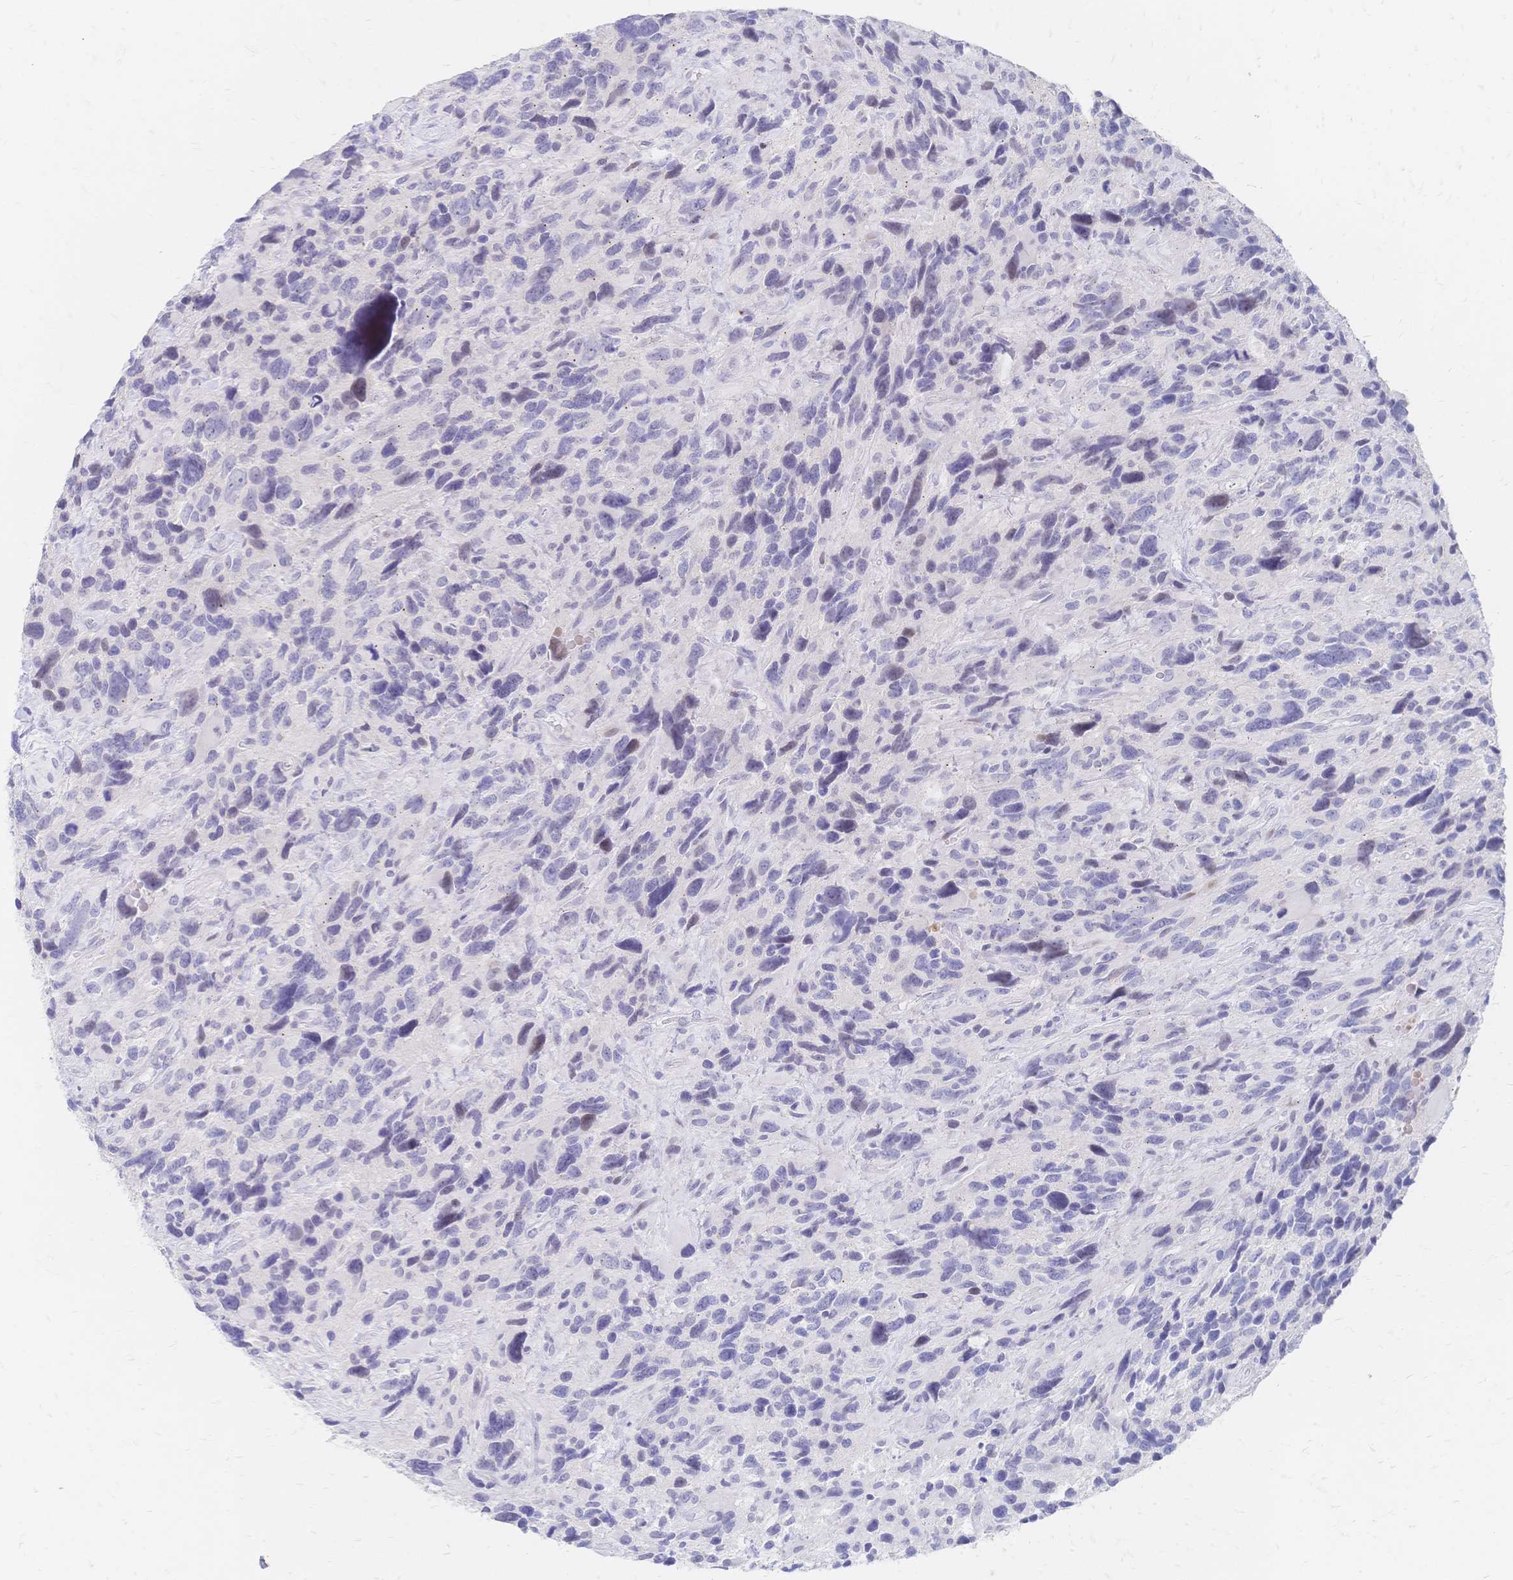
{"staining": {"intensity": "negative", "quantity": "none", "location": "none"}, "tissue": "glioma", "cell_type": "Tumor cells", "image_type": "cancer", "snomed": [{"axis": "morphology", "description": "Glioma, malignant, High grade"}, {"axis": "topography", "description": "Brain"}], "caption": "Tumor cells show no significant protein positivity in glioma. (DAB (3,3'-diaminobenzidine) immunohistochemistry (IHC) visualized using brightfield microscopy, high magnification).", "gene": "PSORS1C2", "patient": {"sex": "male", "age": 46}}